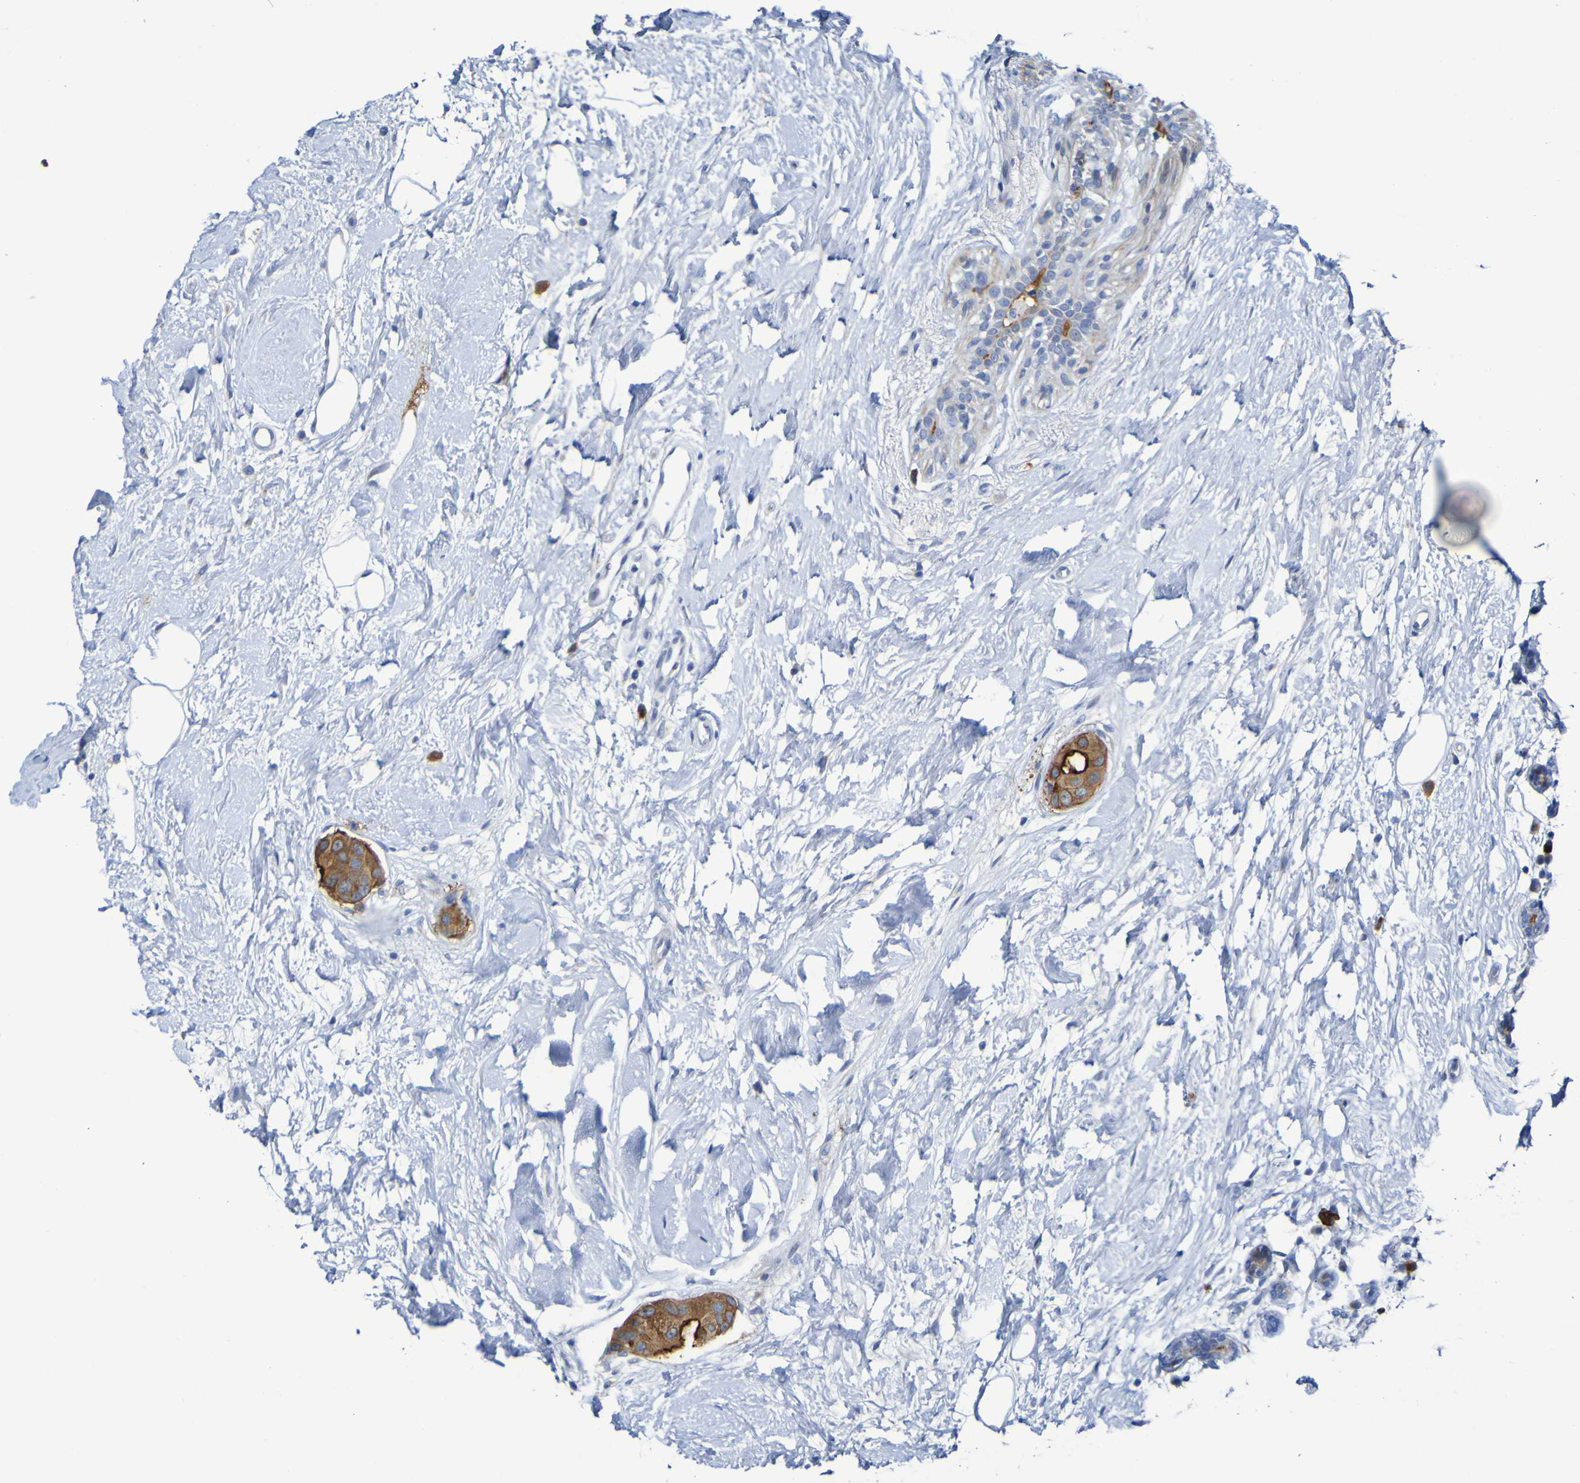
{"staining": {"intensity": "moderate", "quantity": ">75%", "location": "cytoplasmic/membranous"}, "tissue": "breast cancer", "cell_type": "Tumor cells", "image_type": "cancer", "snomed": [{"axis": "morphology", "description": "Normal tissue, NOS"}, {"axis": "morphology", "description": "Duct carcinoma"}, {"axis": "topography", "description": "Breast"}], "caption": "A histopathology image of breast cancer stained for a protein shows moderate cytoplasmic/membranous brown staining in tumor cells. The protein of interest is shown in brown color, while the nuclei are stained blue.", "gene": "C11orf24", "patient": {"sex": "female", "age": 39}}